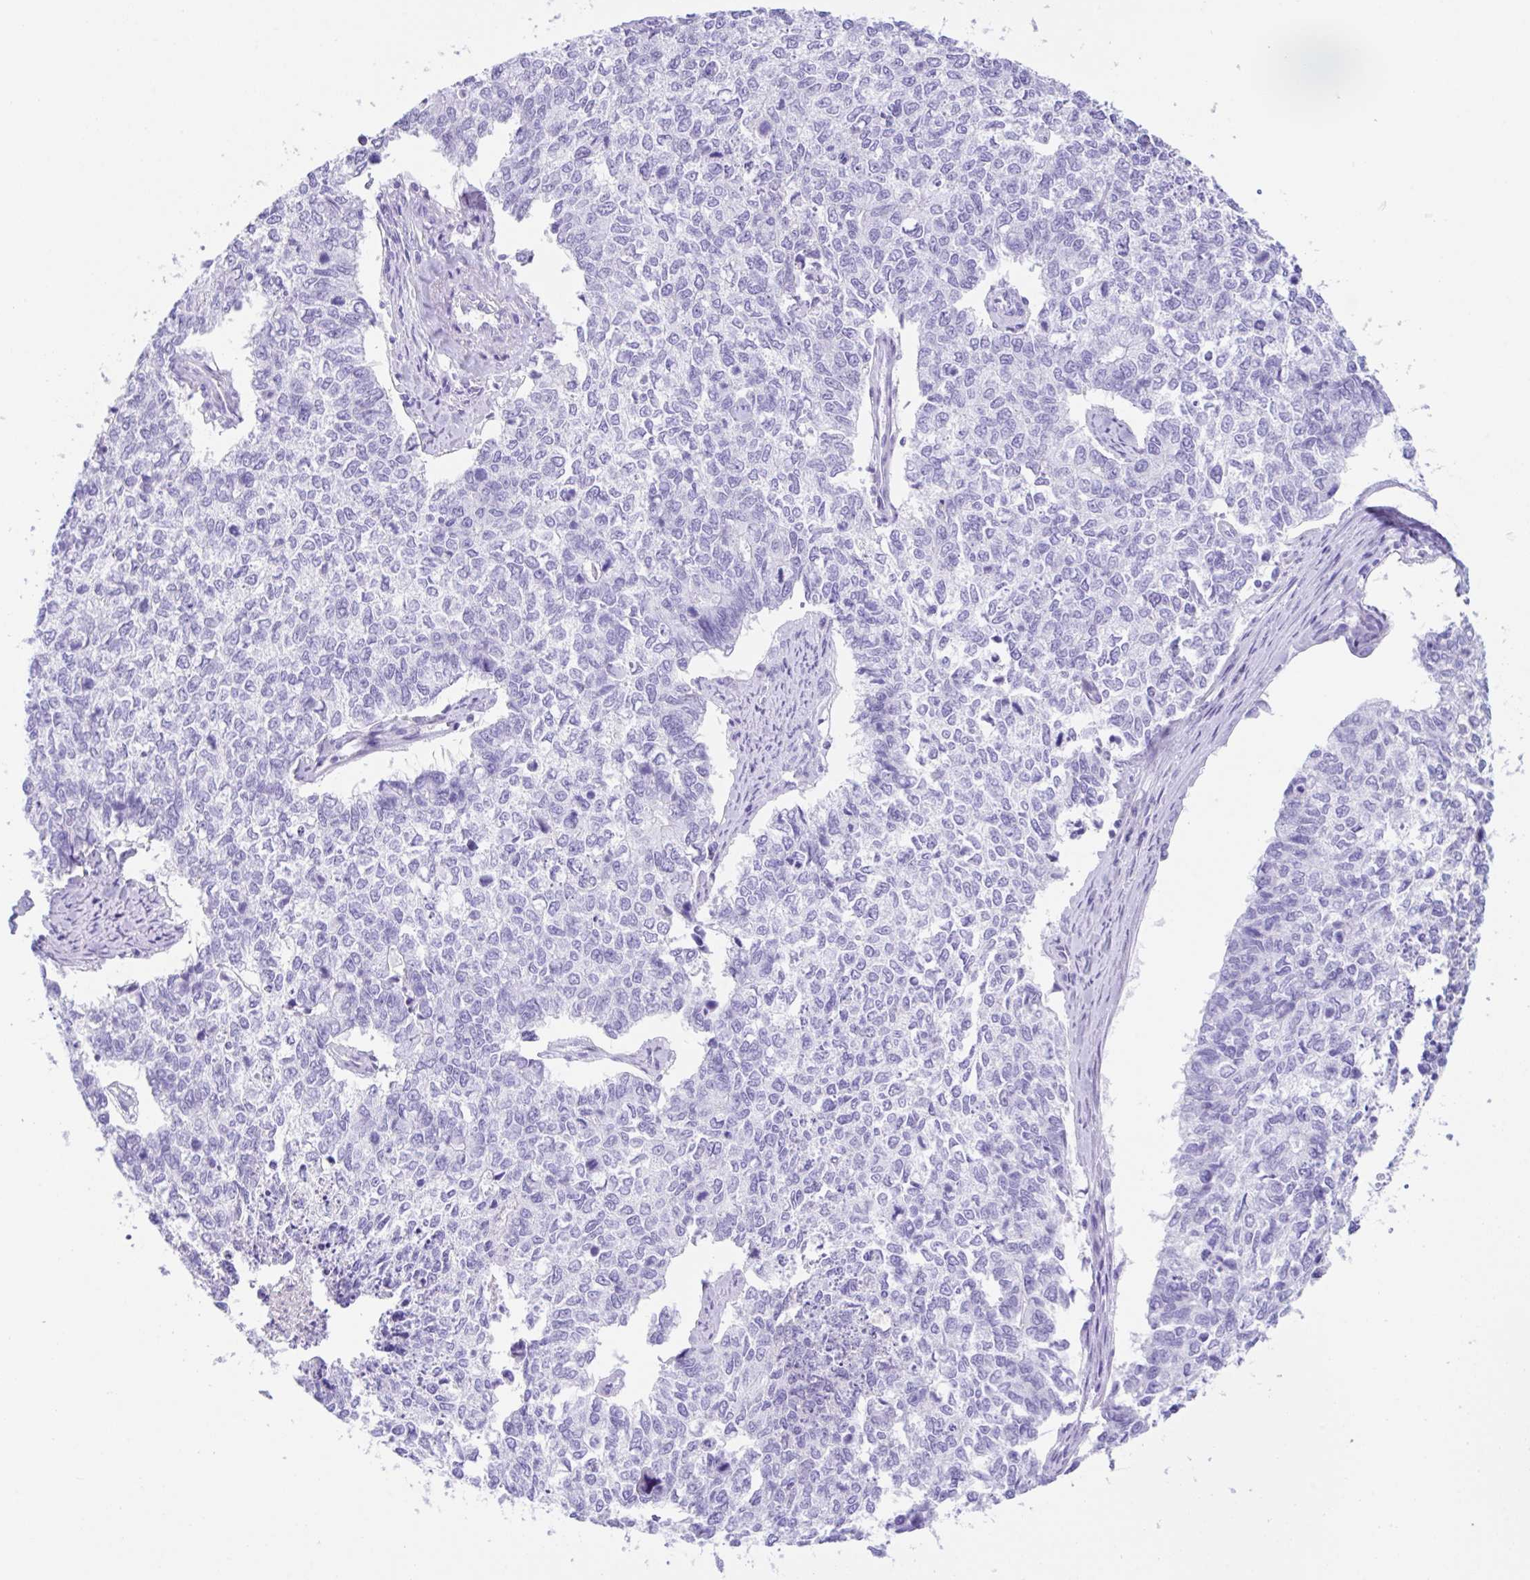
{"staining": {"intensity": "negative", "quantity": "none", "location": "none"}, "tissue": "cervical cancer", "cell_type": "Tumor cells", "image_type": "cancer", "snomed": [{"axis": "morphology", "description": "Adenocarcinoma, NOS"}, {"axis": "topography", "description": "Cervix"}], "caption": "Tumor cells are negative for protein expression in human cervical cancer (adenocarcinoma).", "gene": "CPA1", "patient": {"sex": "female", "age": 63}}